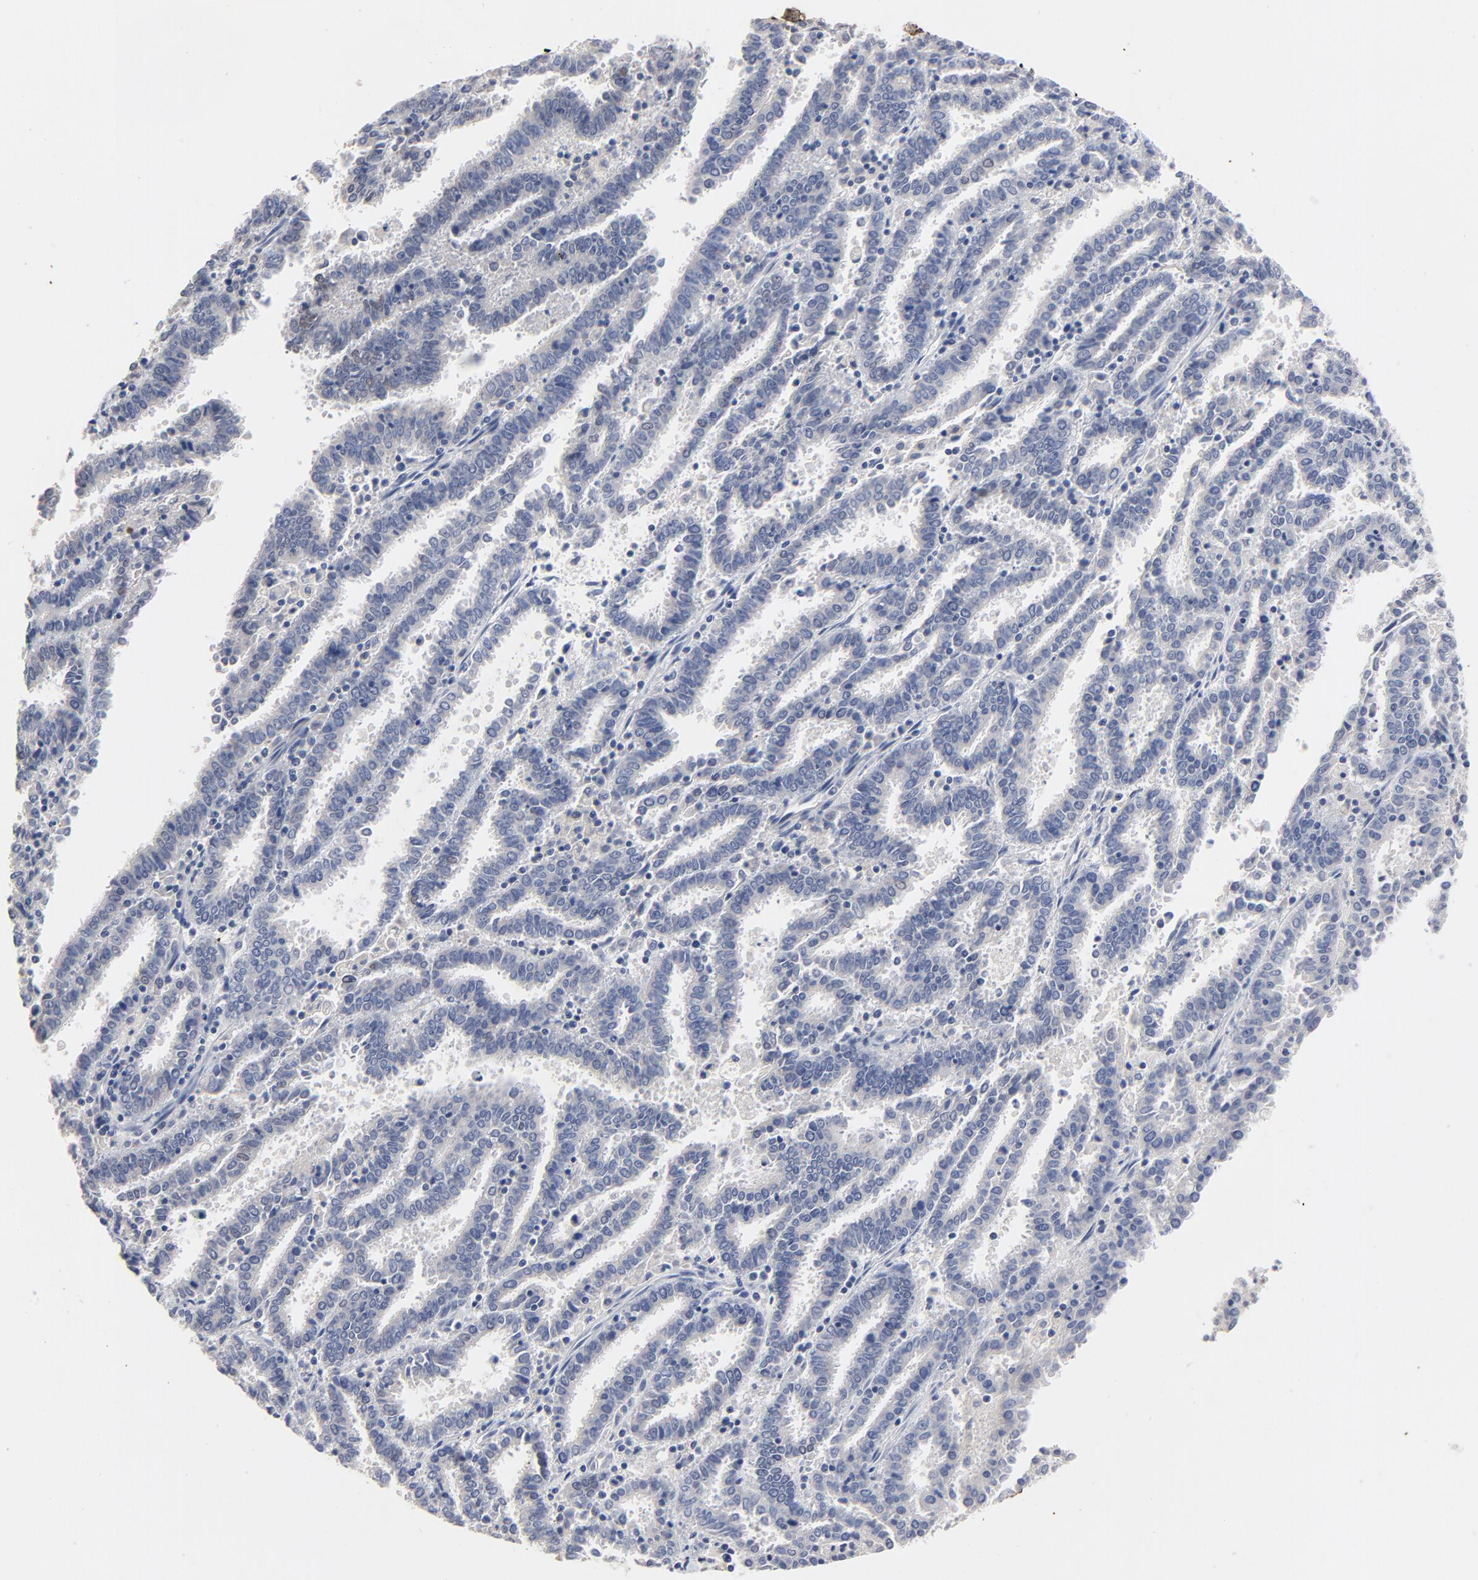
{"staining": {"intensity": "moderate", "quantity": "<25%", "location": "nuclear"}, "tissue": "endometrial cancer", "cell_type": "Tumor cells", "image_type": "cancer", "snomed": [{"axis": "morphology", "description": "Adenocarcinoma, NOS"}, {"axis": "topography", "description": "Uterus"}], "caption": "Adenocarcinoma (endometrial) stained with DAB immunohistochemistry shows low levels of moderate nuclear staining in about <25% of tumor cells.", "gene": "AADAC", "patient": {"sex": "female", "age": 83}}